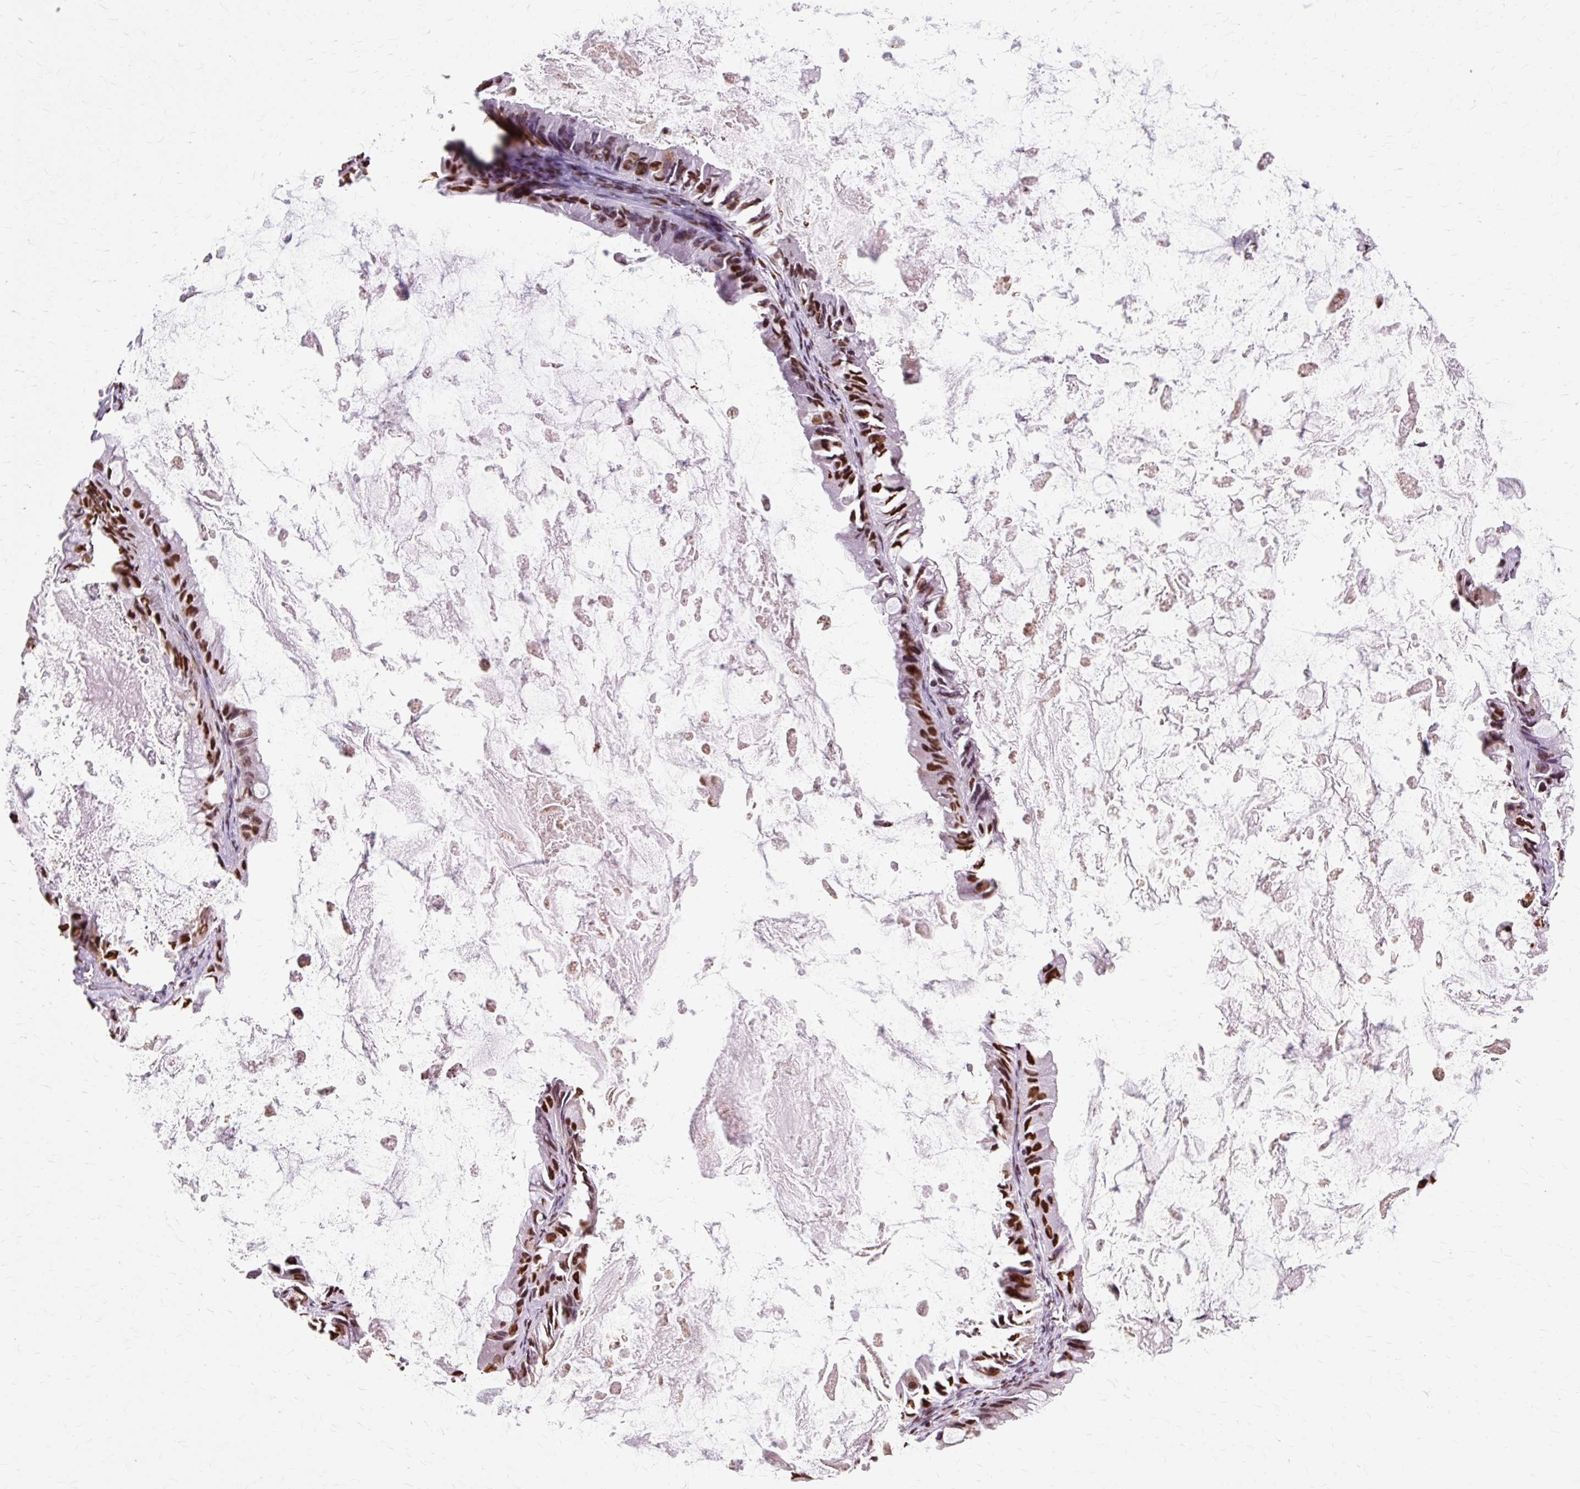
{"staining": {"intensity": "strong", "quantity": ">75%", "location": "nuclear"}, "tissue": "ovarian cancer", "cell_type": "Tumor cells", "image_type": "cancer", "snomed": [{"axis": "morphology", "description": "Cystadenocarcinoma, mucinous, NOS"}, {"axis": "topography", "description": "Ovary"}], "caption": "This micrograph exhibits immunohistochemistry staining of ovarian cancer (mucinous cystadenocarcinoma), with high strong nuclear expression in approximately >75% of tumor cells.", "gene": "XRCC6", "patient": {"sex": "female", "age": 61}}